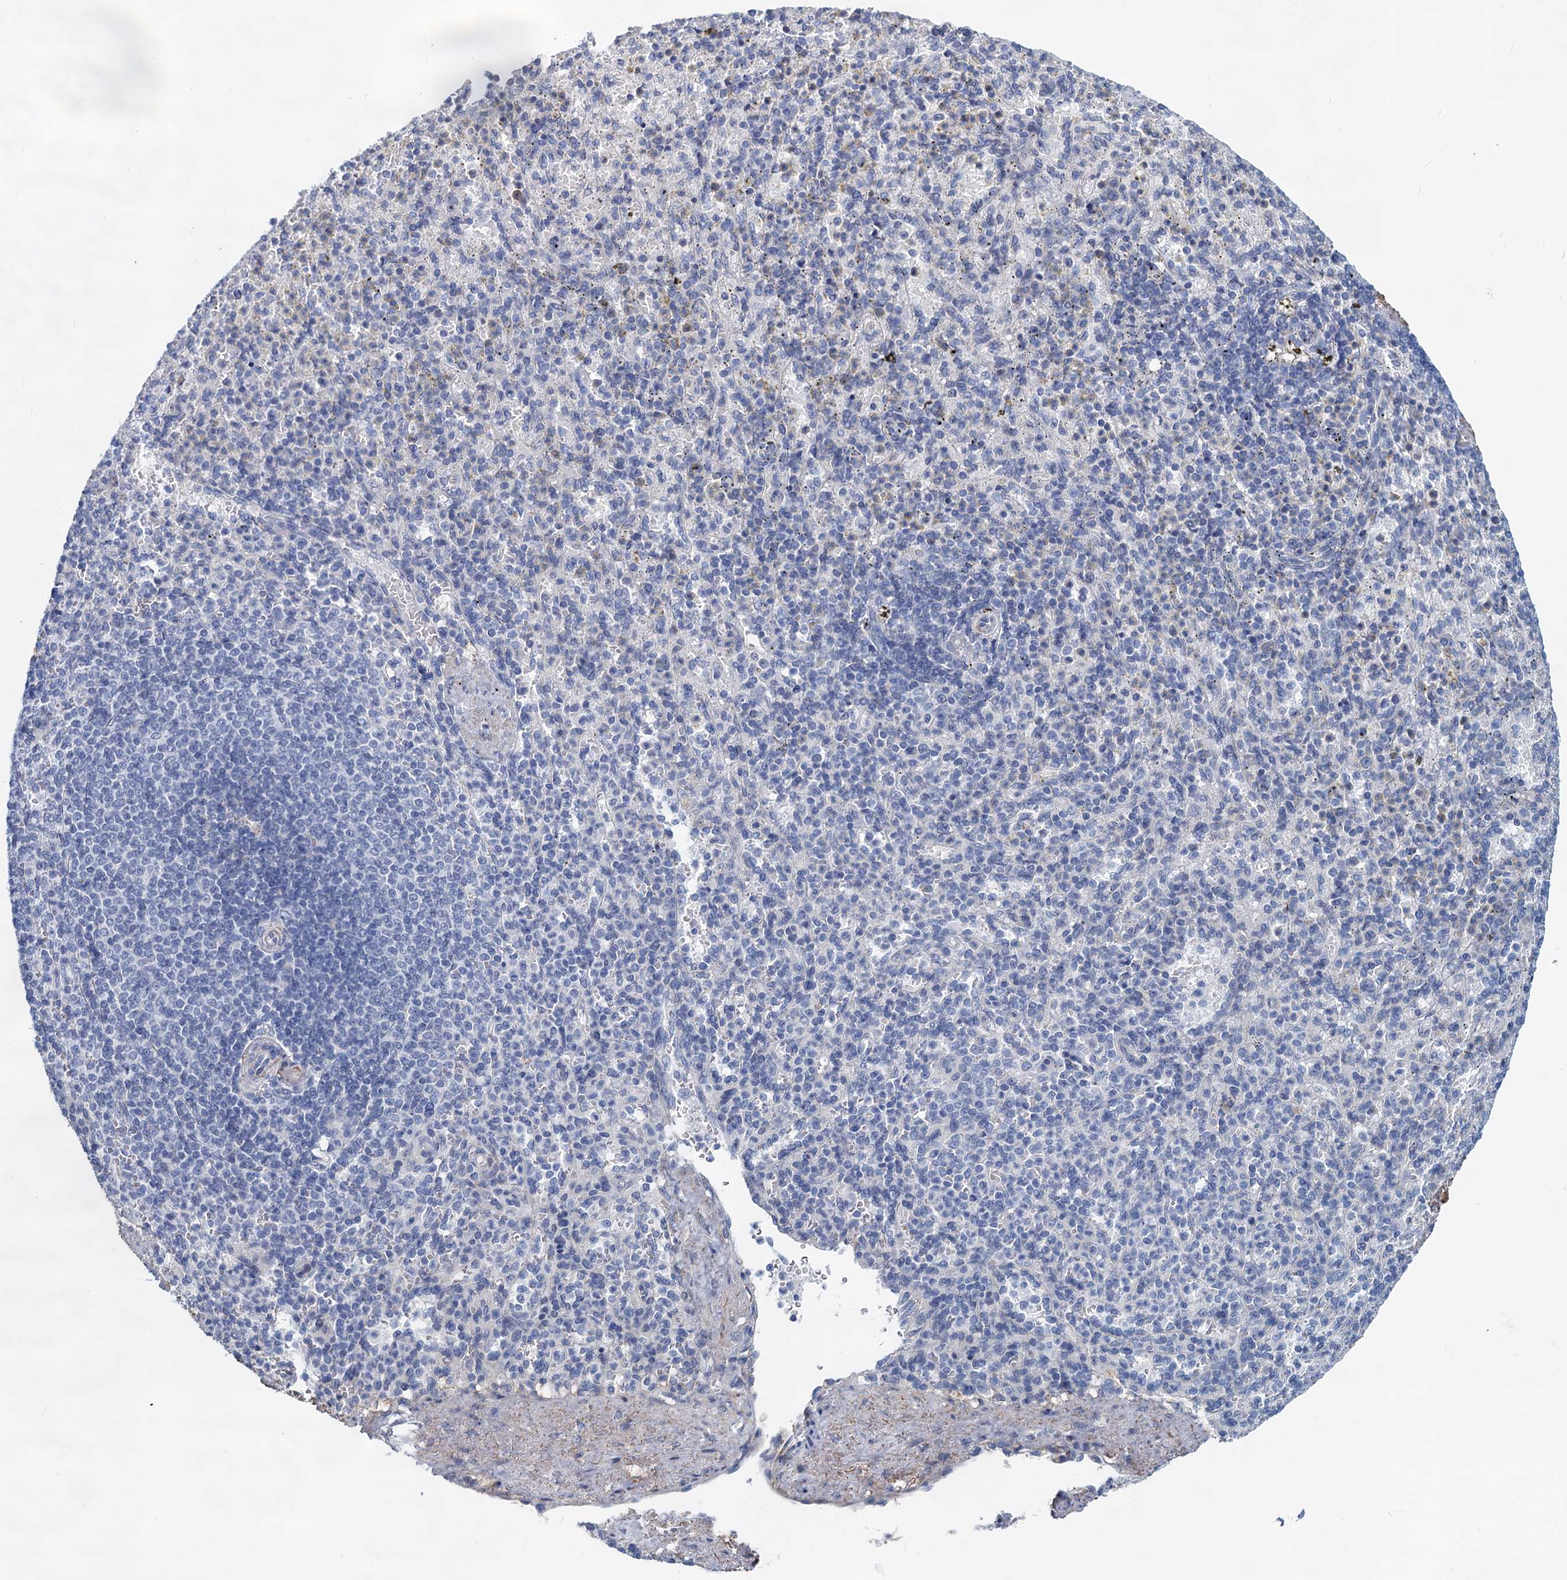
{"staining": {"intensity": "negative", "quantity": "none", "location": "none"}, "tissue": "spleen", "cell_type": "Cells in red pulp", "image_type": "normal", "snomed": [{"axis": "morphology", "description": "Normal tissue, NOS"}, {"axis": "topography", "description": "Spleen"}], "caption": "IHC photomicrograph of unremarkable spleen stained for a protein (brown), which exhibits no staining in cells in red pulp. Nuclei are stained in blue.", "gene": "GSTM3", "patient": {"sex": "female", "age": 74}}